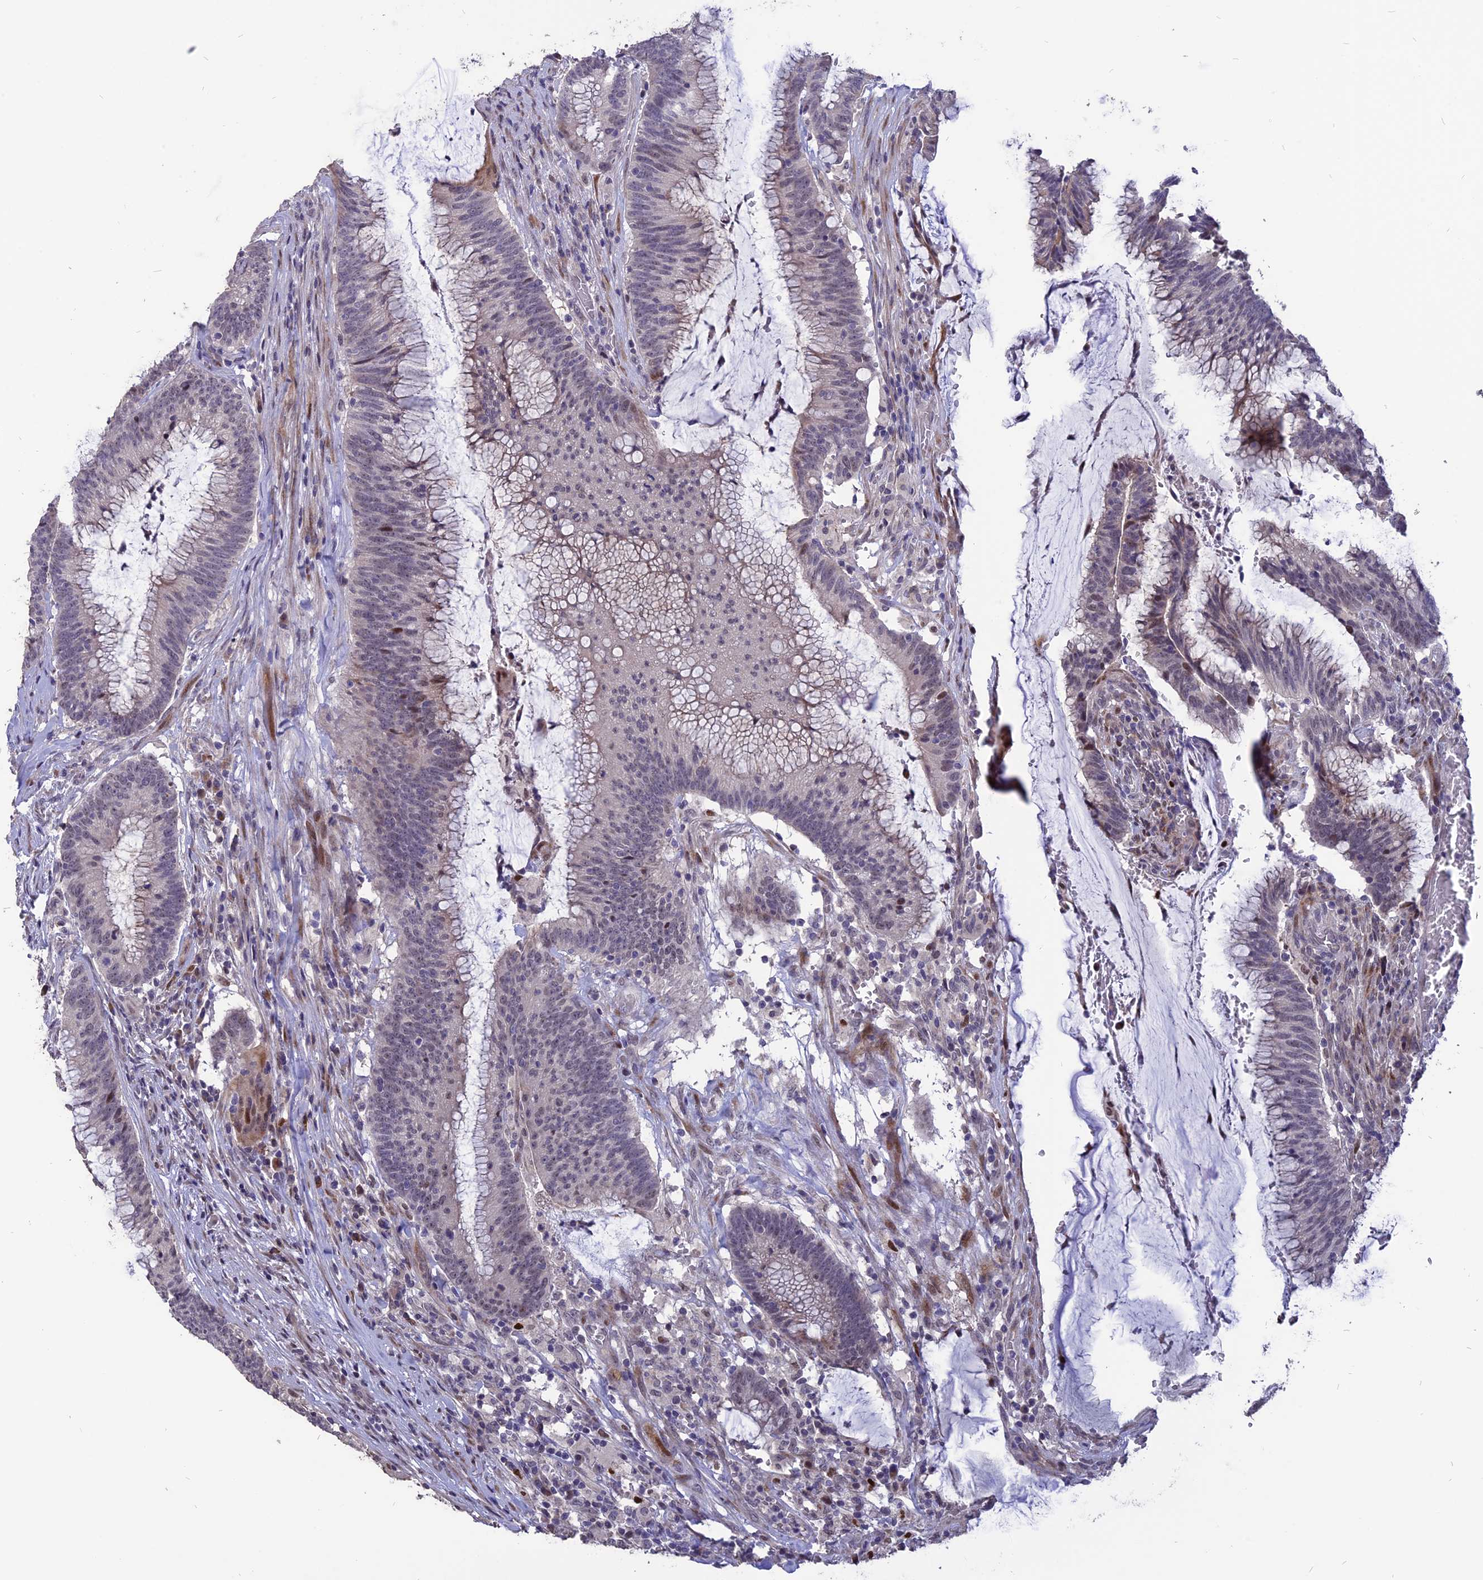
{"staining": {"intensity": "weak", "quantity": "<25%", "location": "nuclear"}, "tissue": "colorectal cancer", "cell_type": "Tumor cells", "image_type": "cancer", "snomed": [{"axis": "morphology", "description": "Adenocarcinoma, NOS"}, {"axis": "topography", "description": "Rectum"}], "caption": "Immunohistochemistry of colorectal adenocarcinoma exhibits no staining in tumor cells.", "gene": "TMEM263", "patient": {"sex": "female", "age": 77}}